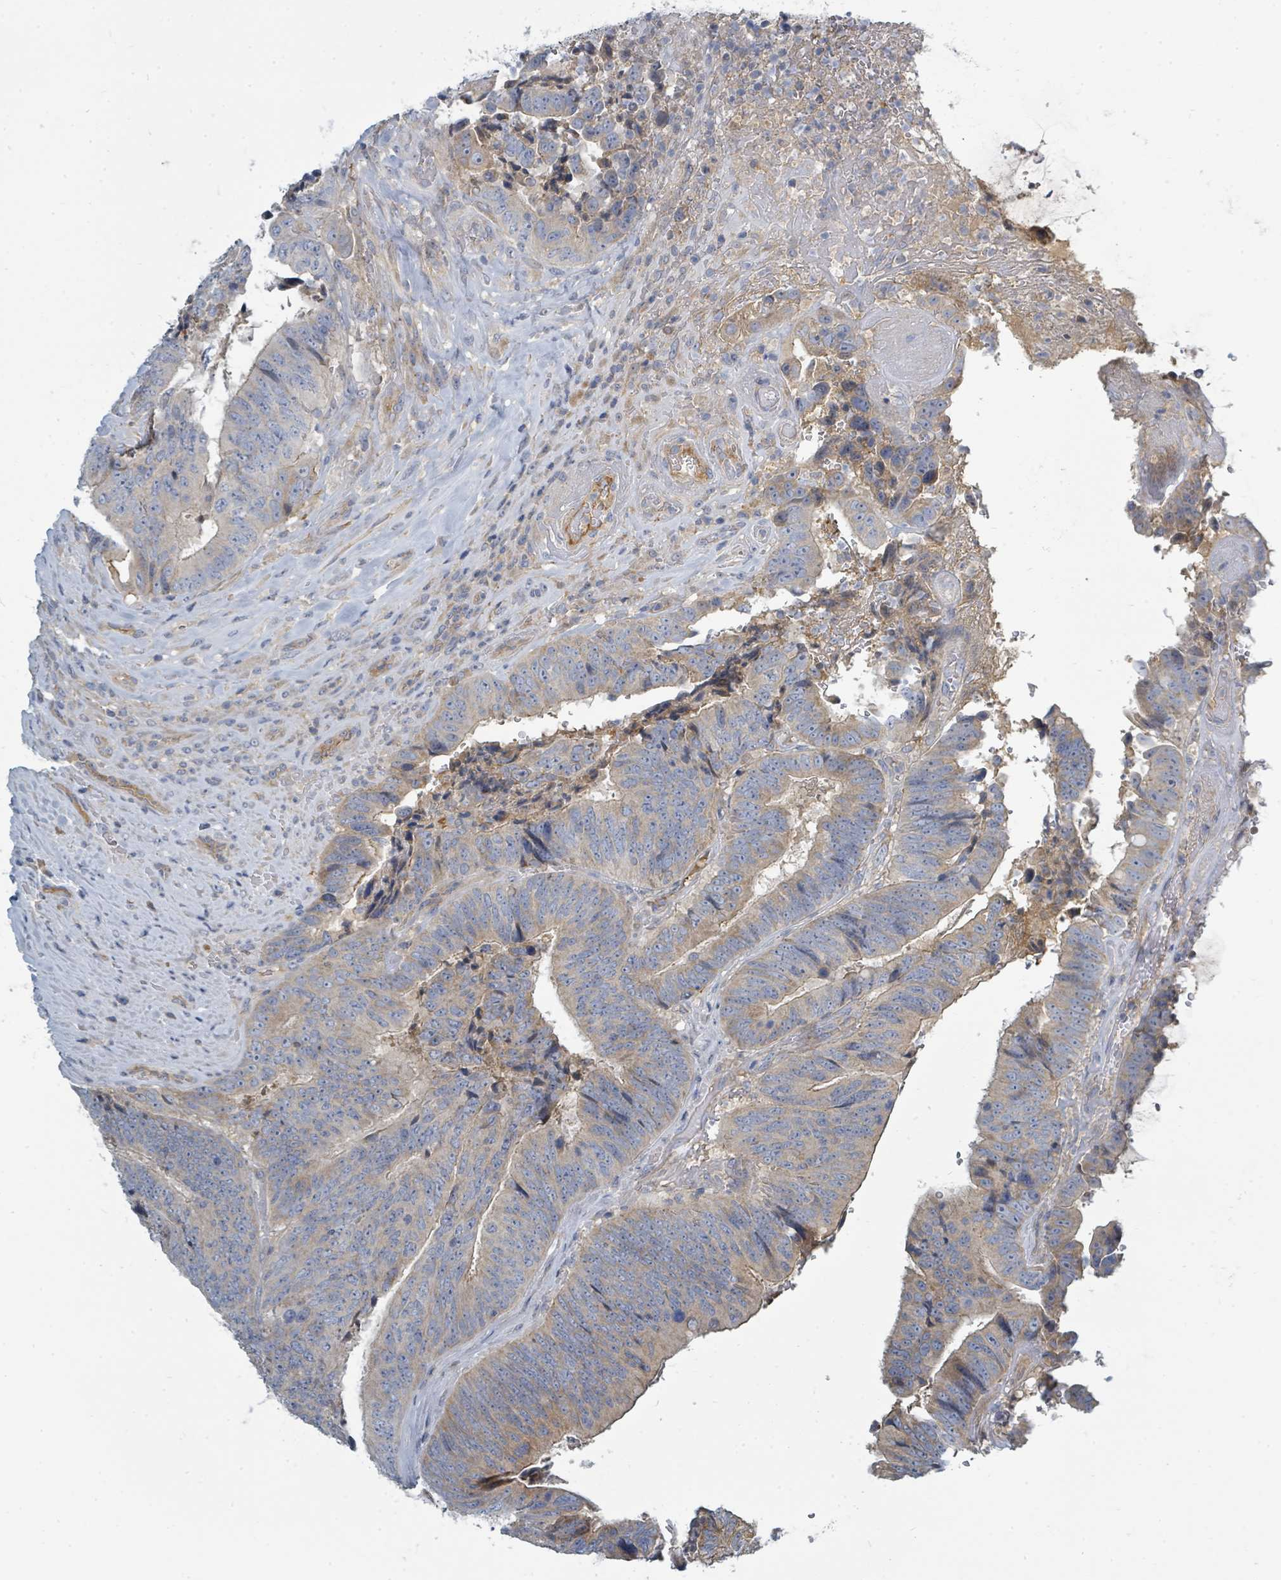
{"staining": {"intensity": "weak", "quantity": "<25%", "location": "cytoplasmic/membranous"}, "tissue": "colorectal cancer", "cell_type": "Tumor cells", "image_type": "cancer", "snomed": [{"axis": "morphology", "description": "Adenocarcinoma, NOS"}, {"axis": "topography", "description": "Rectum"}], "caption": "A high-resolution histopathology image shows IHC staining of colorectal cancer (adenocarcinoma), which exhibits no significant expression in tumor cells.", "gene": "SLC25A23", "patient": {"sex": "male", "age": 72}}